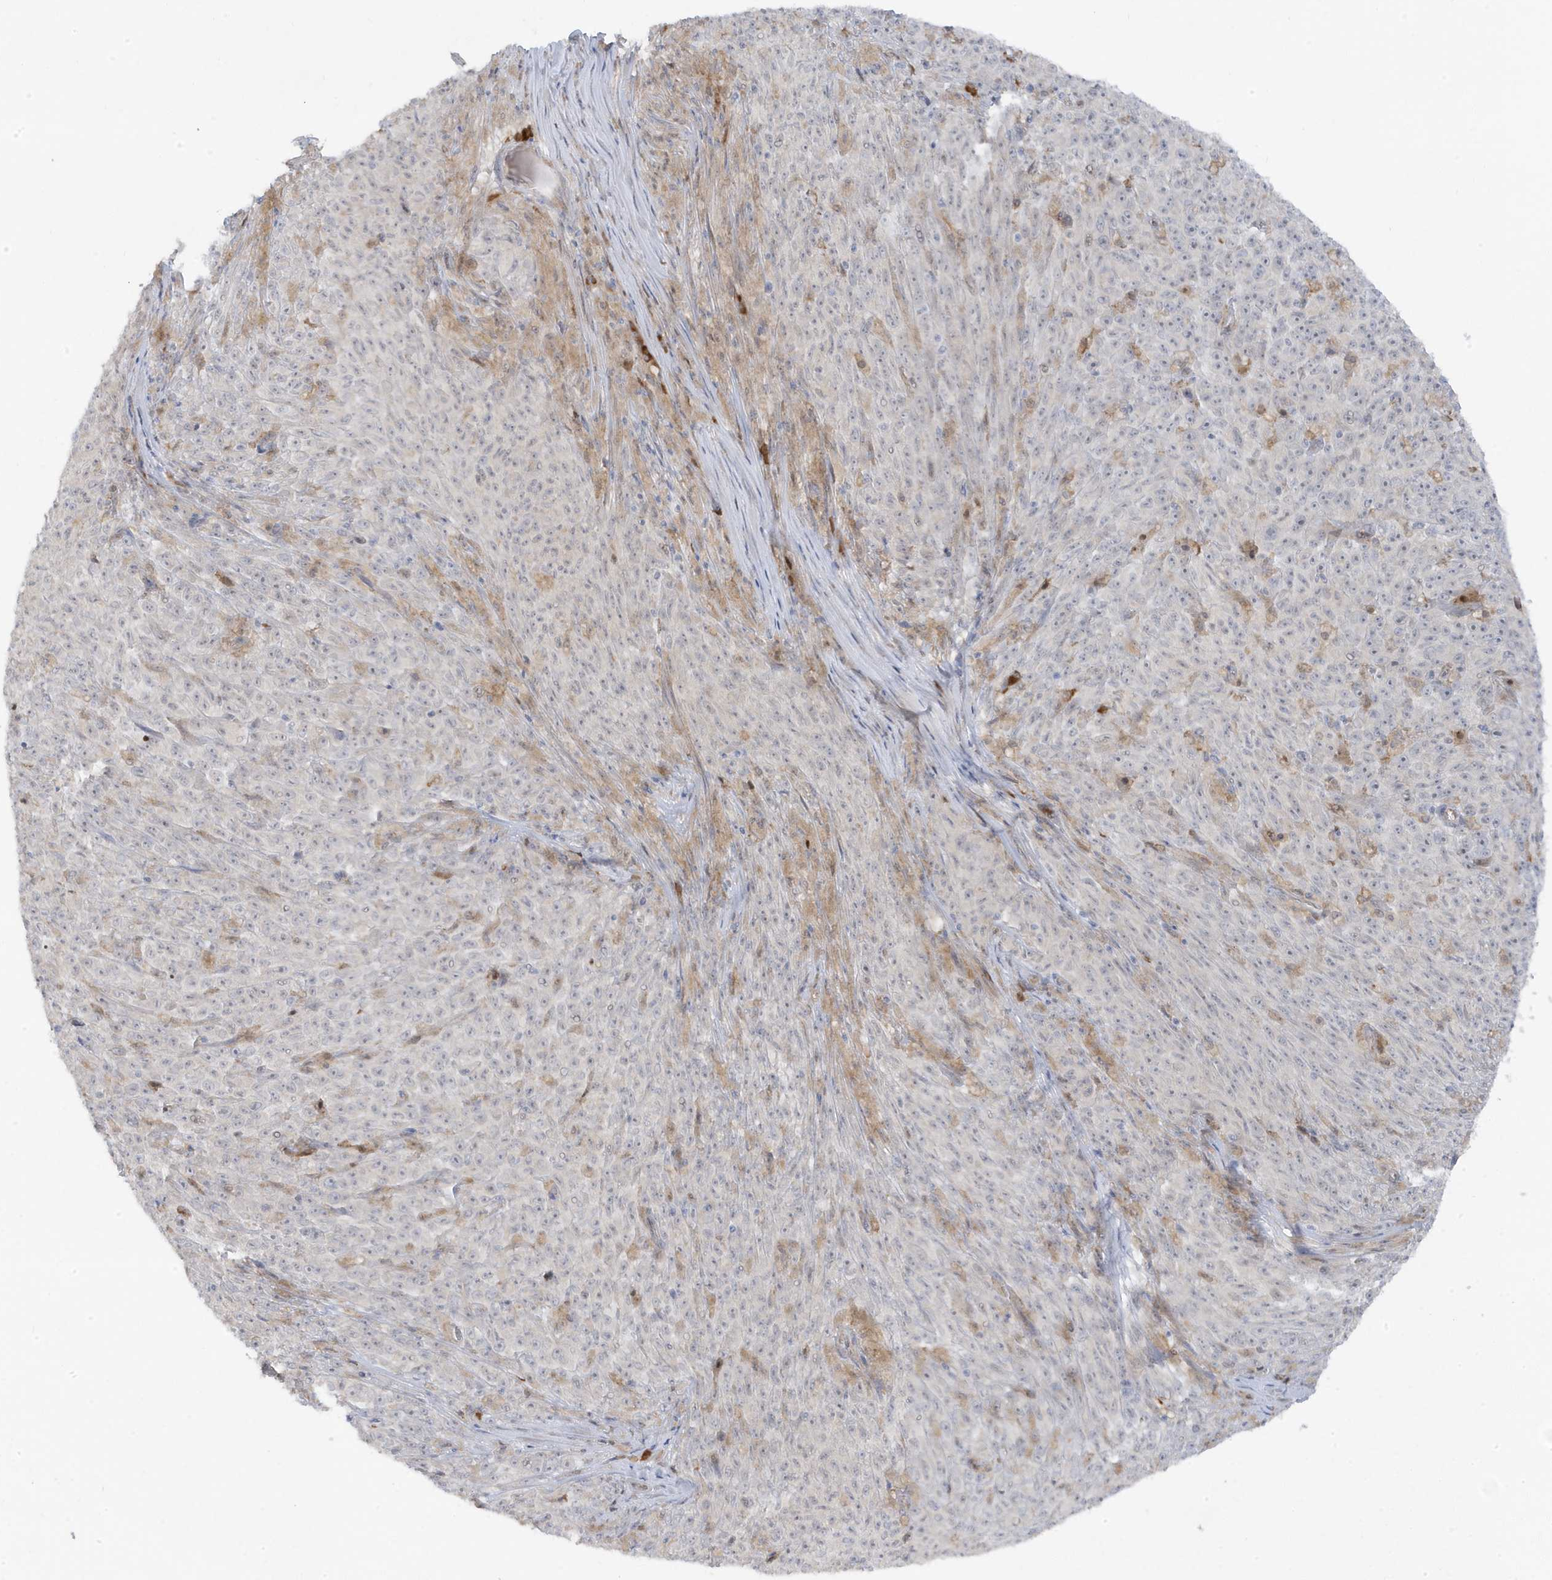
{"staining": {"intensity": "negative", "quantity": "none", "location": "none"}, "tissue": "melanoma", "cell_type": "Tumor cells", "image_type": "cancer", "snomed": [{"axis": "morphology", "description": "Malignant melanoma, NOS"}, {"axis": "topography", "description": "Skin"}], "caption": "There is no significant staining in tumor cells of malignant melanoma.", "gene": "ZNF654", "patient": {"sex": "female", "age": 82}}